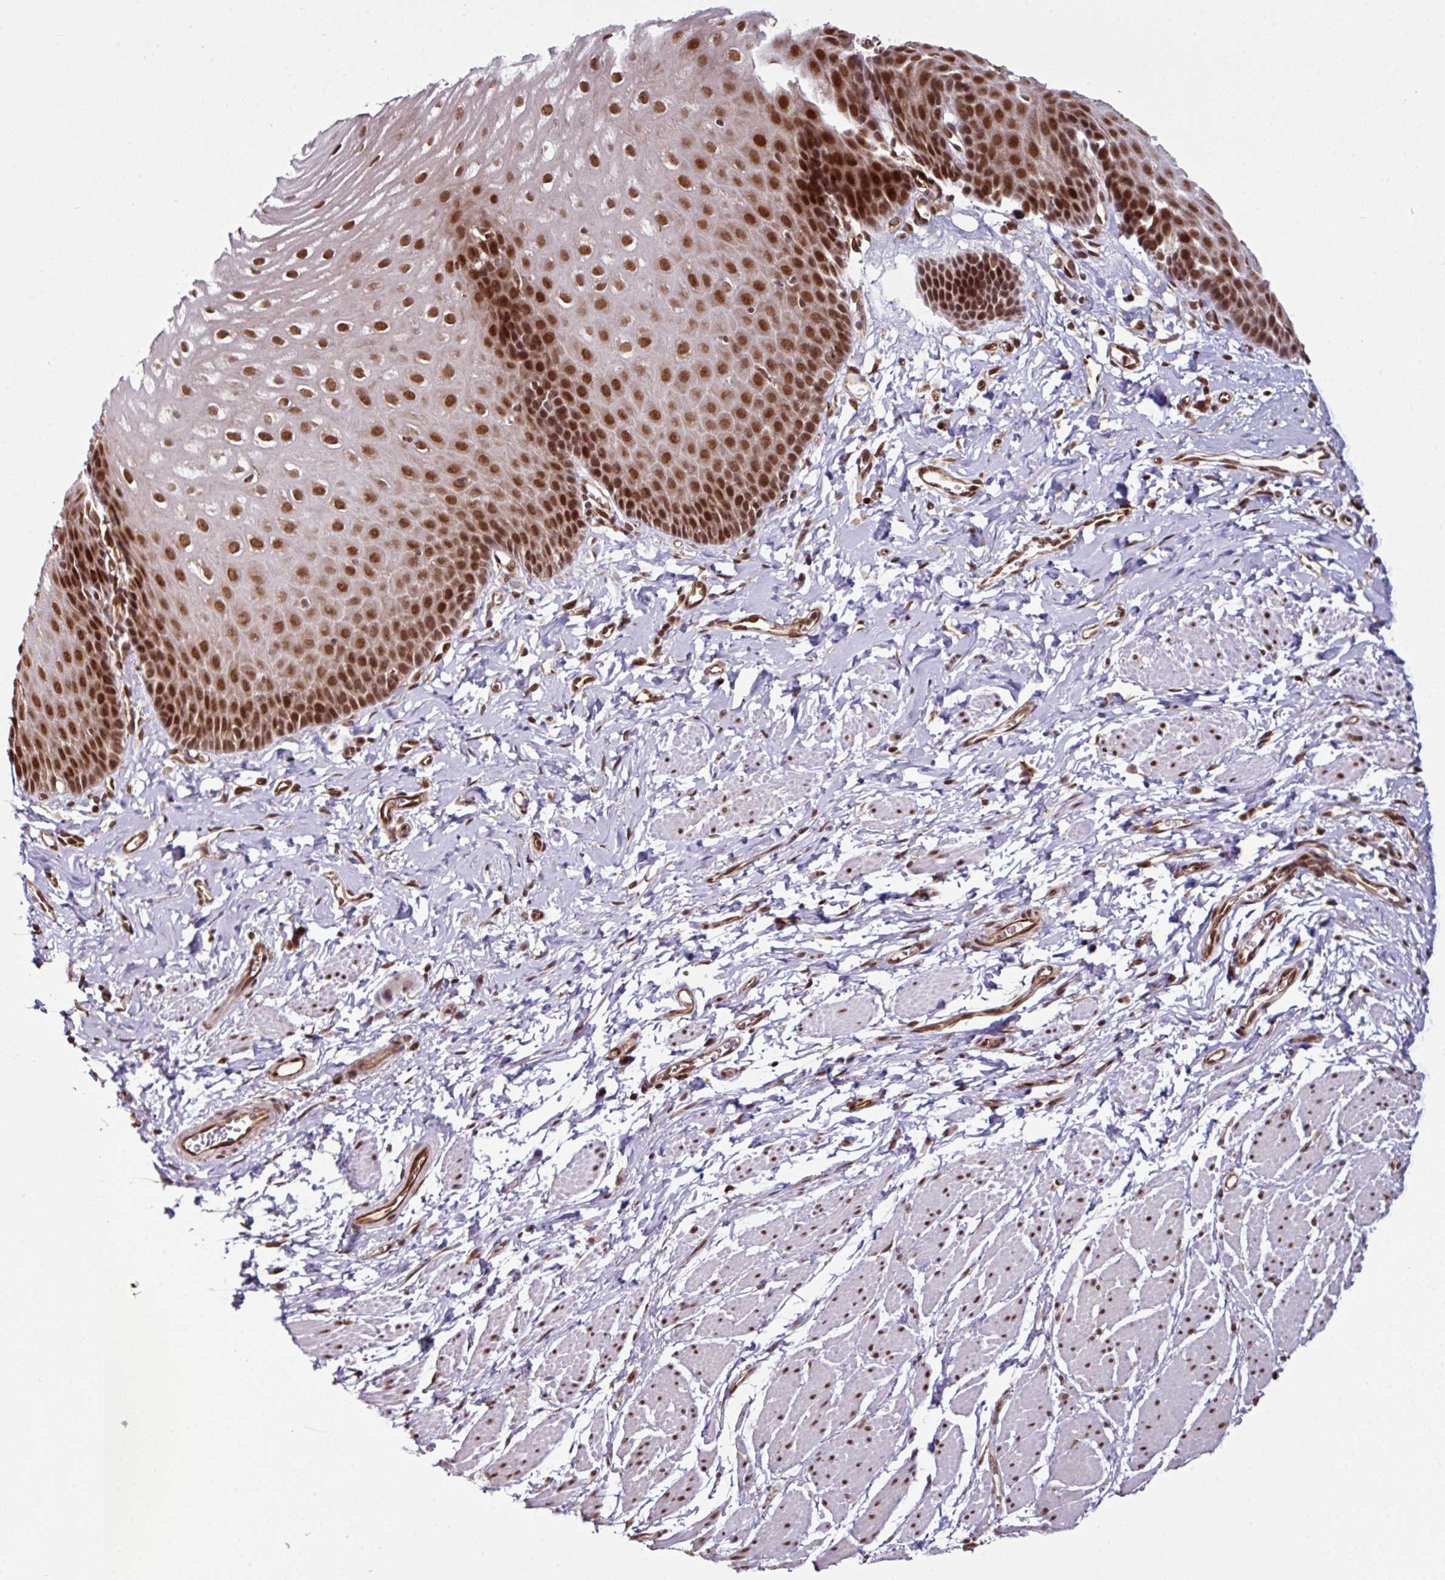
{"staining": {"intensity": "strong", "quantity": ">75%", "location": "nuclear"}, "tissue": "esophagus", "cell_type": "Squamous epithelial cells", "image_type": "normal", "snomed": [{"axis": "morphology", "description": "Normal tissue, NOS"}, {"axis": "topography", "description": "Esophagus"}], "caption": "Brown immunohistochemical staining in unremarkable human esophagus reveals strong nuclear staining in approximately >75% of squamous epithelial cells.", "gene": "MORF4L2", "patient": {"sex": "male", "age": 70}}